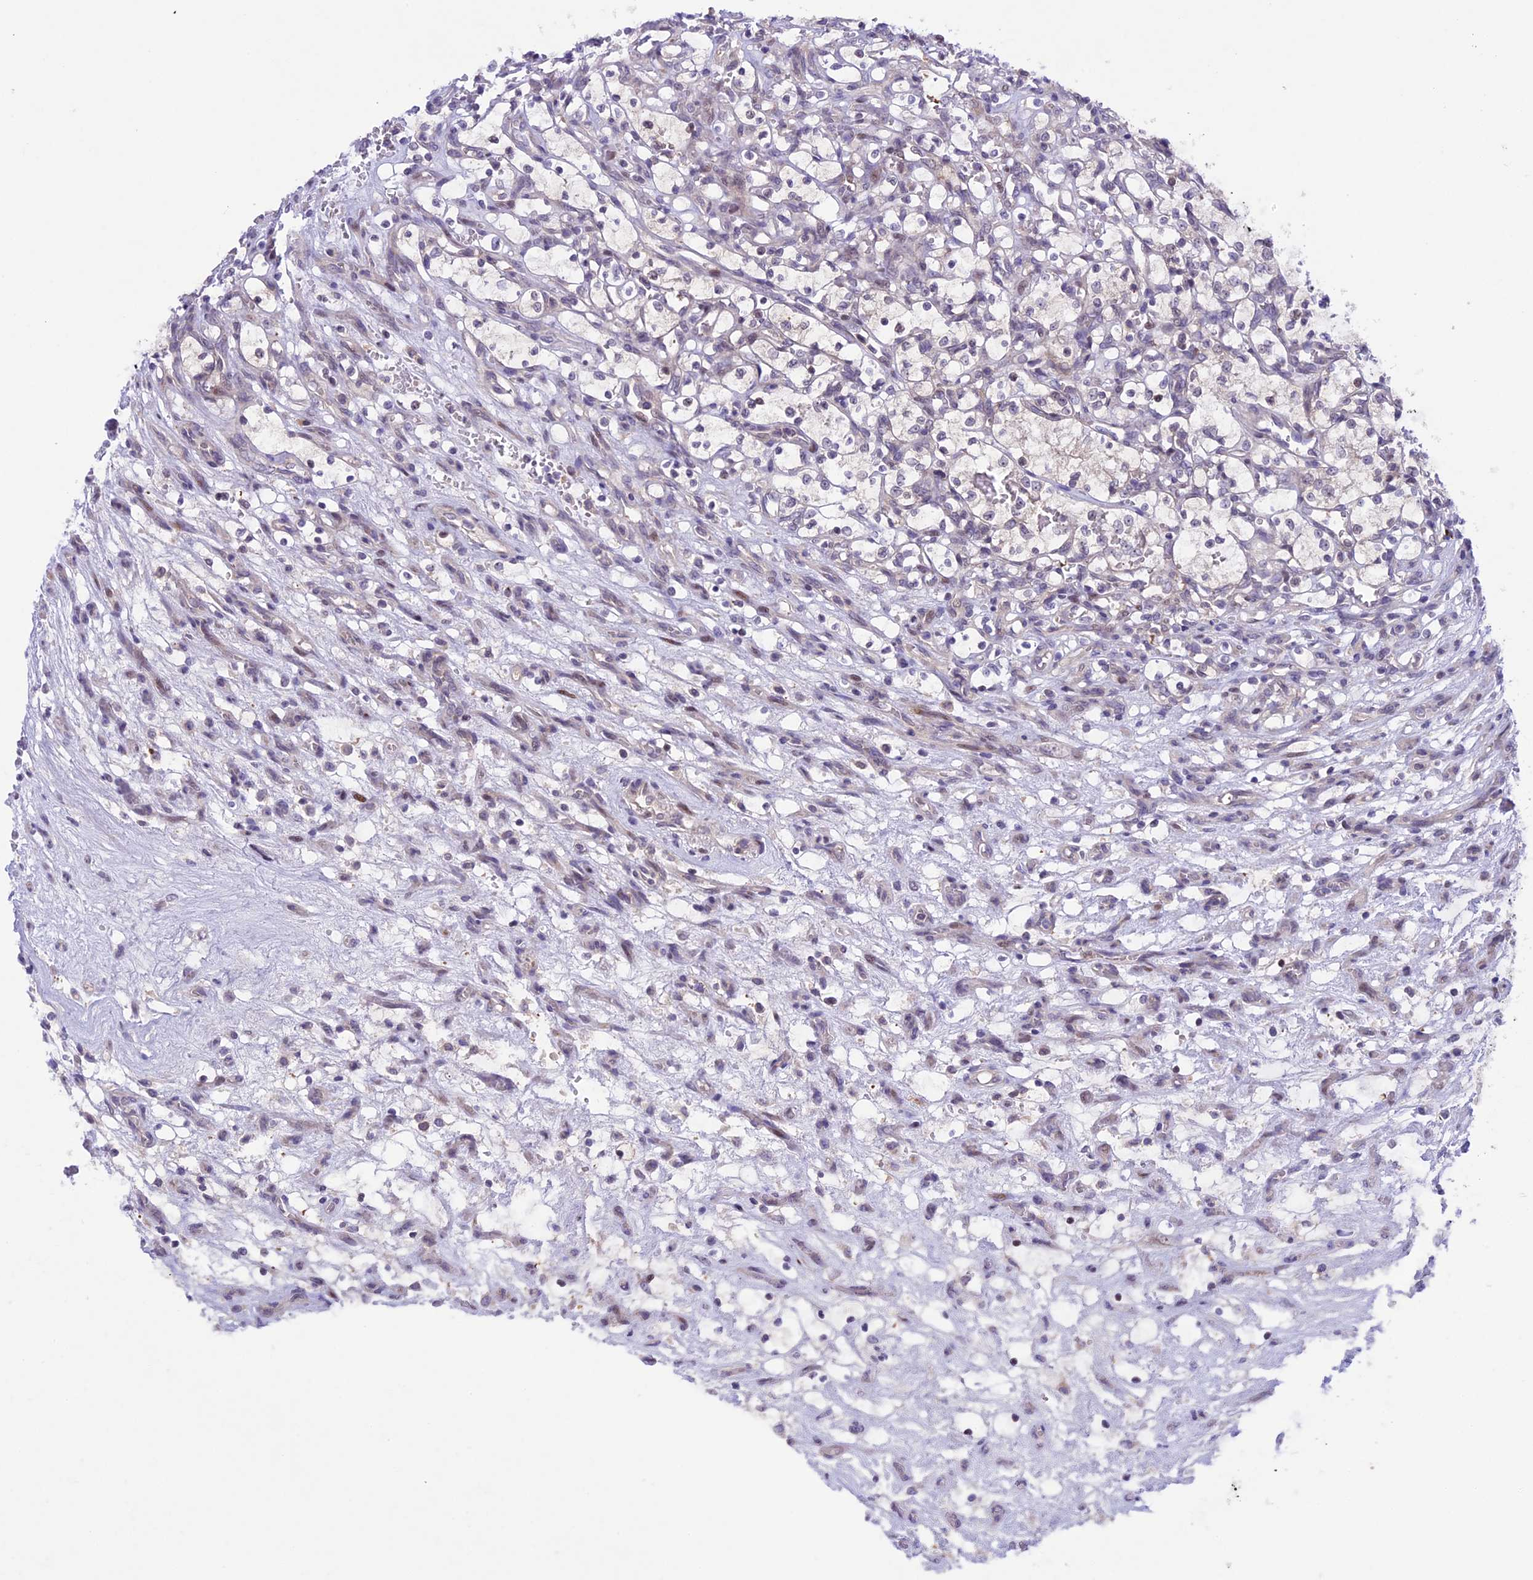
{"staining": {"intensity": "negative", "quantity": "none", "location": "none"}, "tissue": "renal cancer", "cell_type": "Tumor cells", "image_type": "cancer", "snomed": [{"axis": "morphology", "description": "Adenocarcinoma, NOS"}, {"axis": "topography", "description": "Kidney"}], "caption": "IHC image of neoplastic tissue: renal cancer (adenocarcinoma) stained with DAB (3,3'-diaminobenzidine) demonstrates no significant protein staining in tumor cells.", "gene": "XKR7", "patient": {"sex": "female", "age": 69}}